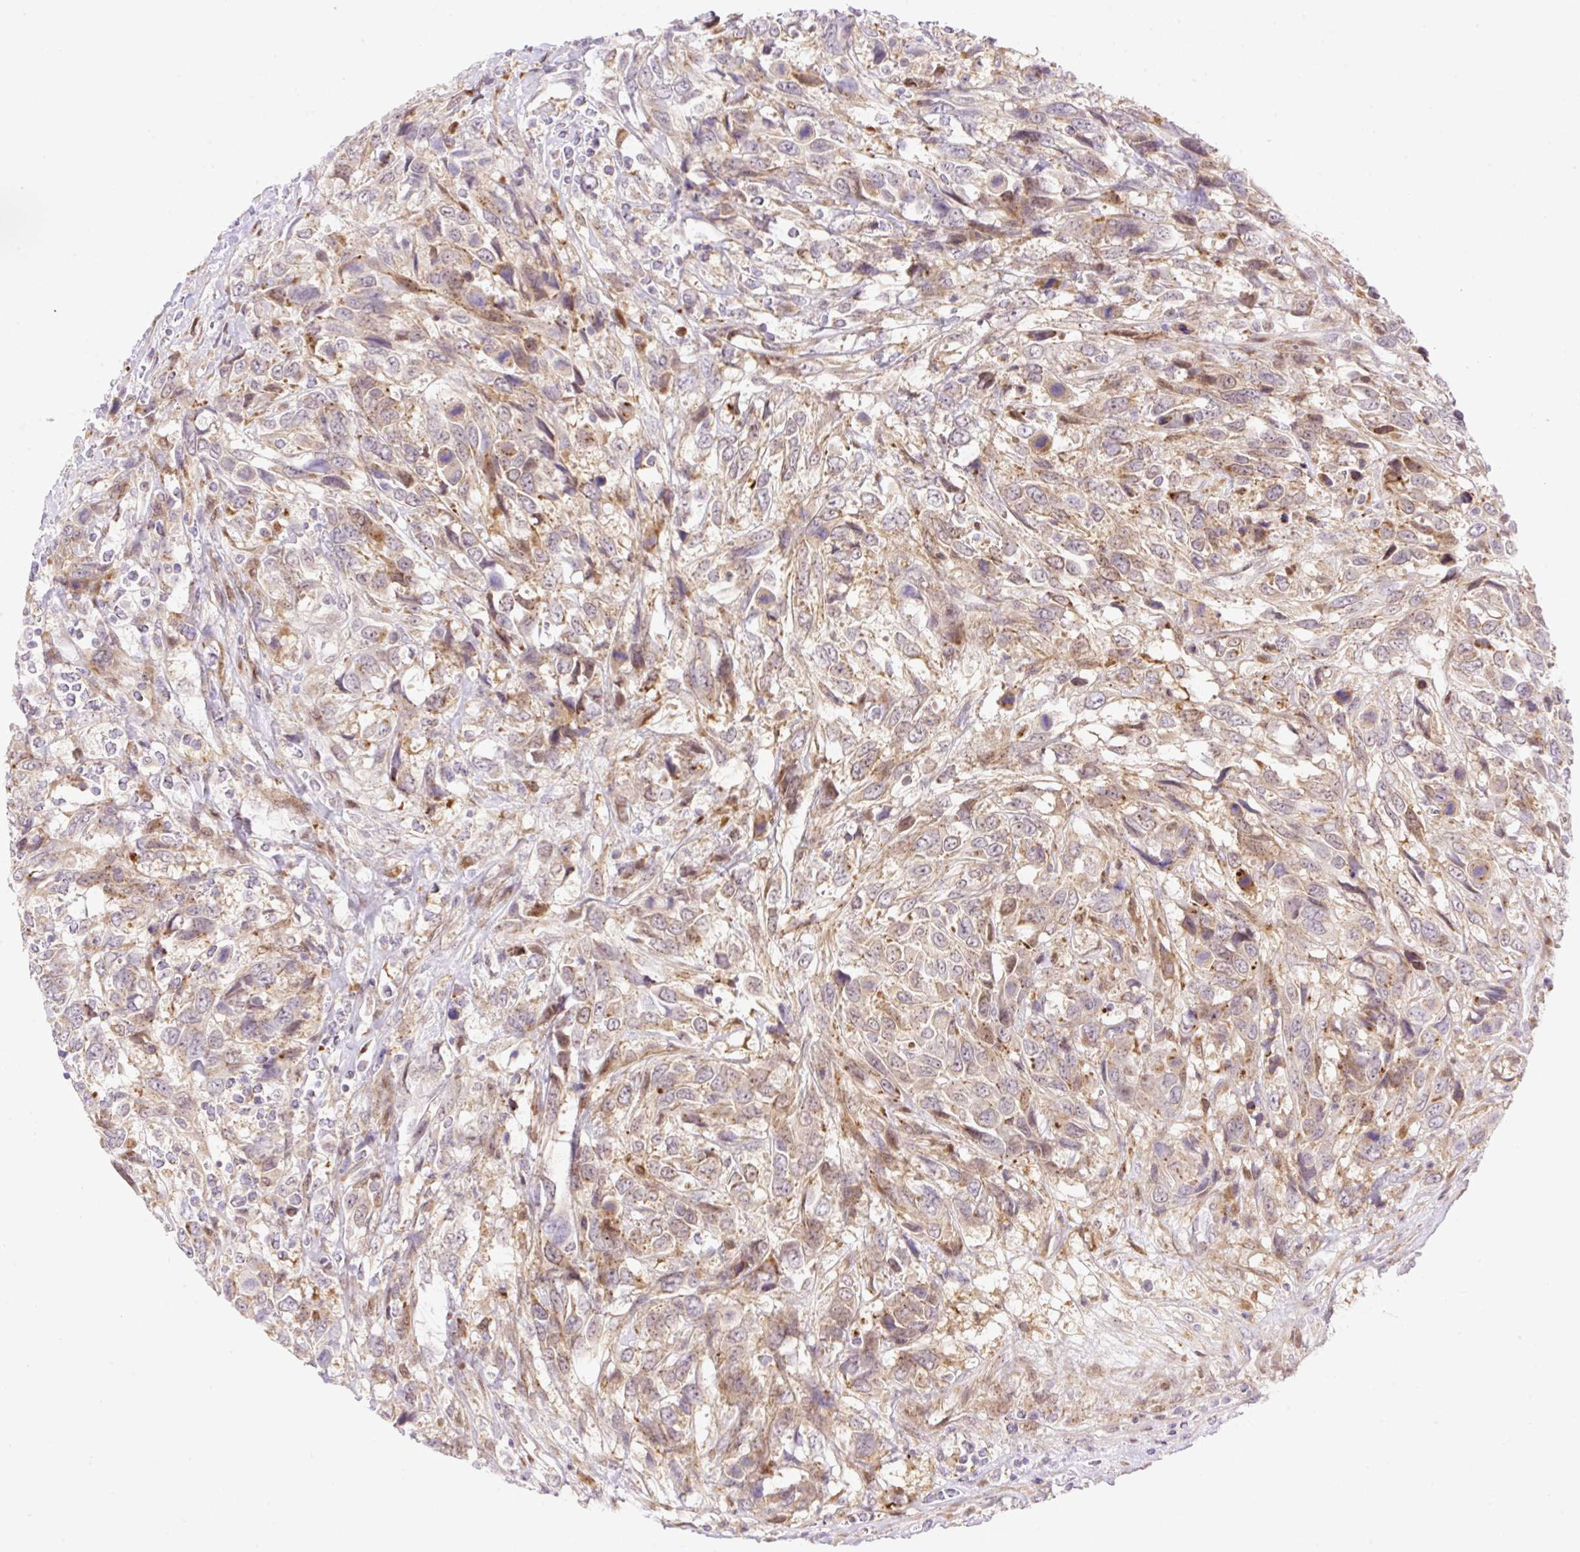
{"staining": {"intensity": "moderate", "quantity": ">75%", "location": "cytoplasmic/membranous,nuclear"}, "tissue": "urothelial cancer", "cell_type": "Tumor cells", "image_type": "cancer", "snomed": [{"axis": "morphology", "description": "Urothelial carcinoma, High grade"}, {"axis": "topography", "description": "Urinary bladder"}], "caption": "Immunohistochemistry (IHC) histopathology image of neoplastic tissue: urothelial carcinoma (high-grade) stained using immunohistochemistry demonstrates medium levels of moderate protein expression localized specifically in the cytoplasmic/membranous and nuclear of tumor cells, appearing as a cytoplasmic/membranous and nuclear brown color.", "gene": "ZFP41", "patient": {"sex": "female", "age": 70}}